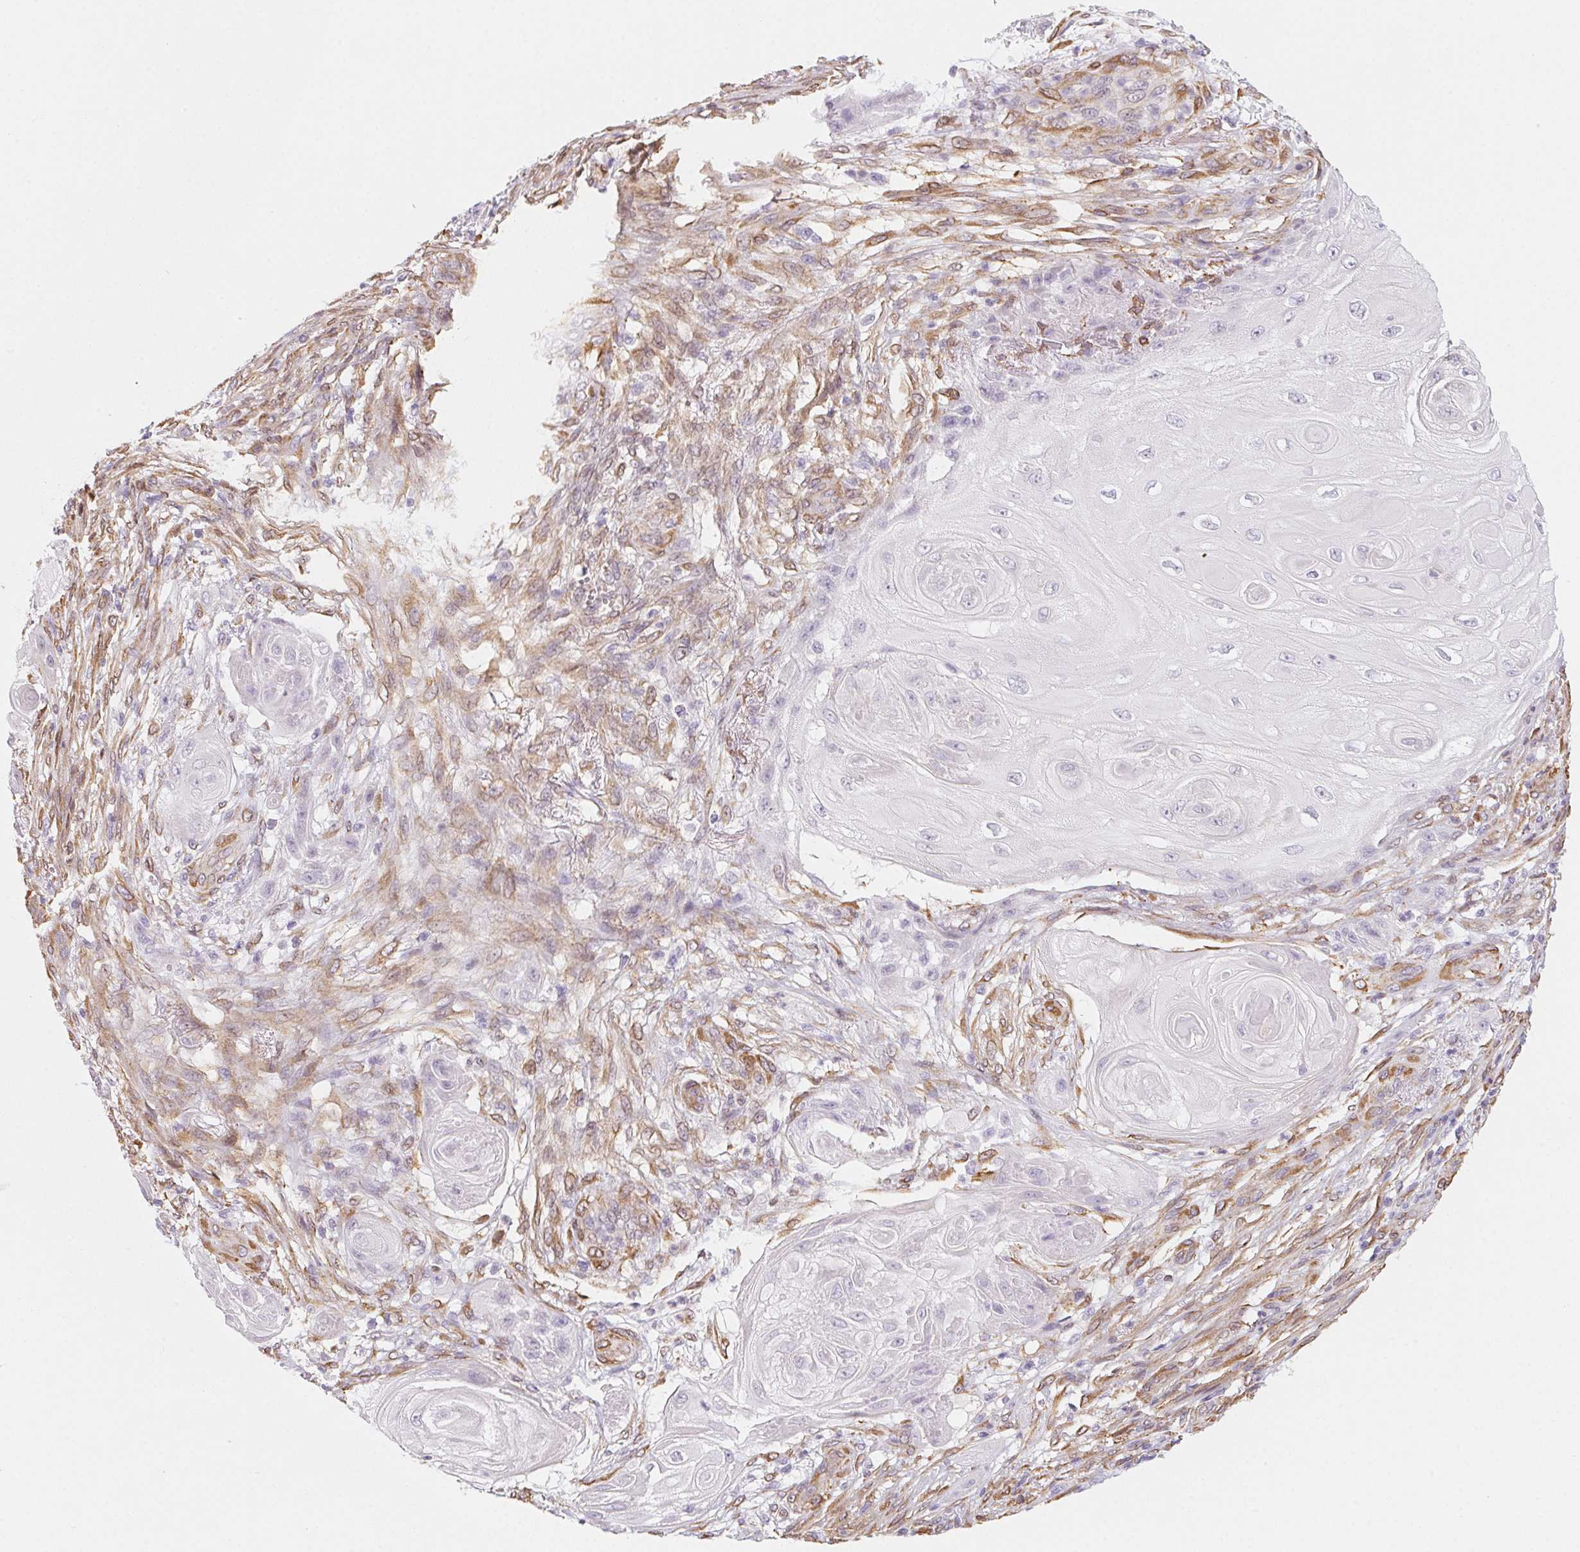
{"staining": {"intensity": "negative", "quantity": "none", "location": "none"}, "tissue": "skin cancer", "cell_type": "Tumor cells", "image_type": "cancer", "snomed": [{"axis": "morphology", "description": "Squamous cell carcinoma, NOS"}, {"axis": "topography", "description": "Skin"}], "caption": "IHC histopathology image of neoplastic tissue: squamous cell carcinoma (skin) stained with DAB (3,3'-diaminobenzidine) reveals no significant protein staining in tumor cells. (DAB IHC visualized using brightfield microscopy, high magnification).", "gene": "RSBN1", "patient": {"sex": "male", "age": 62}}